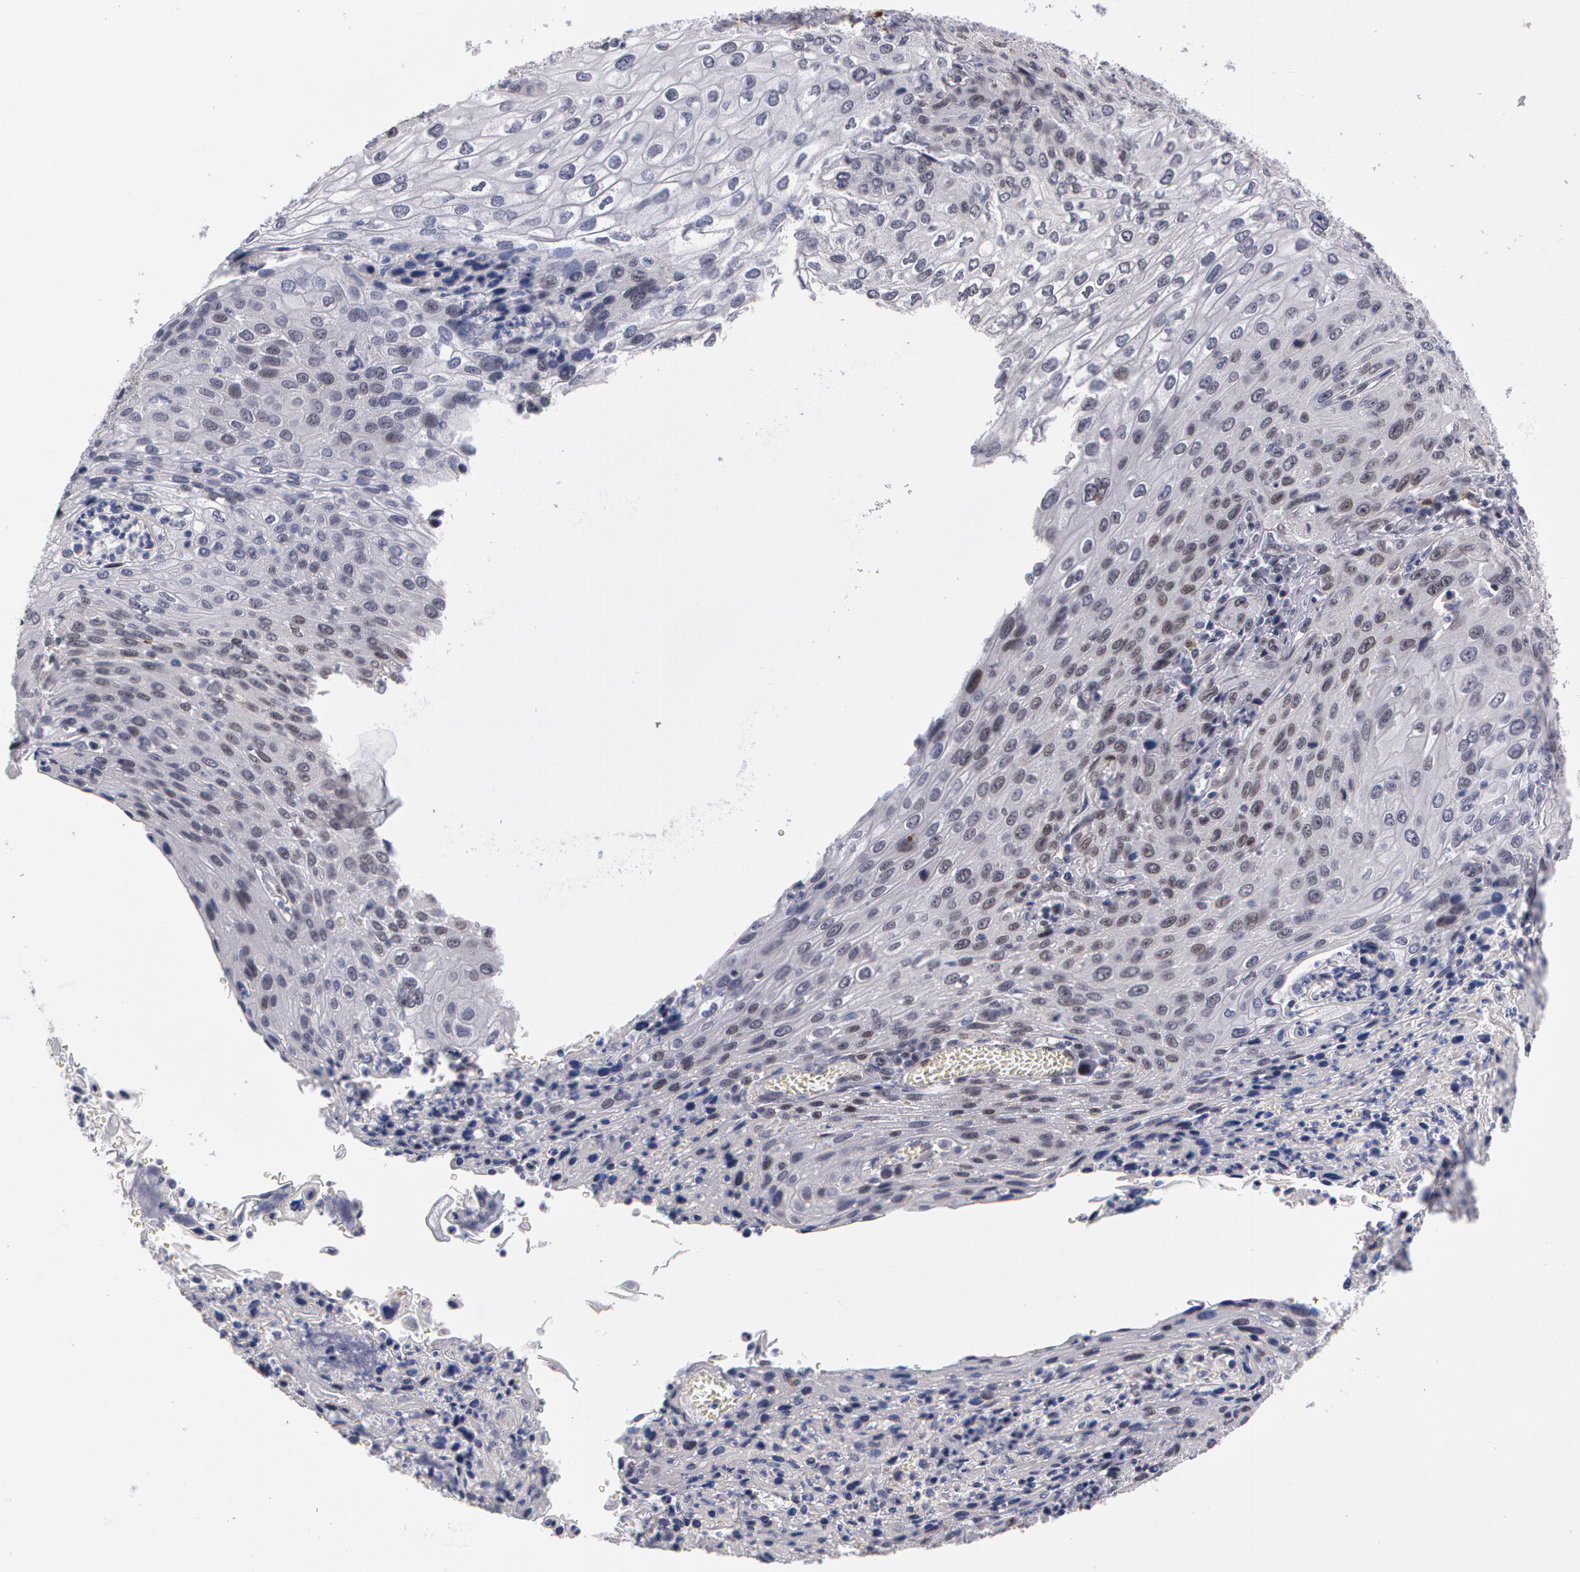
{"staining": {"intensity": "weak", "quantity": "<25%", "location": "nuclear"}, "tissue": "cervical cancer", "cell_type": "Tumor cells", "image_type": "cancer", "snomed": [{"axis": "morphology", "description": "Squamous cell carcinoma, NOS"}, {"axis": "topography", "description": "Cervix"}], "caption": "Tumor cells are negative for brown protein staining in cervical cancer (squamous cell carcinoma).", "gene": "PRICKLE1", "patient": {"sex": "female", "age": 32}}